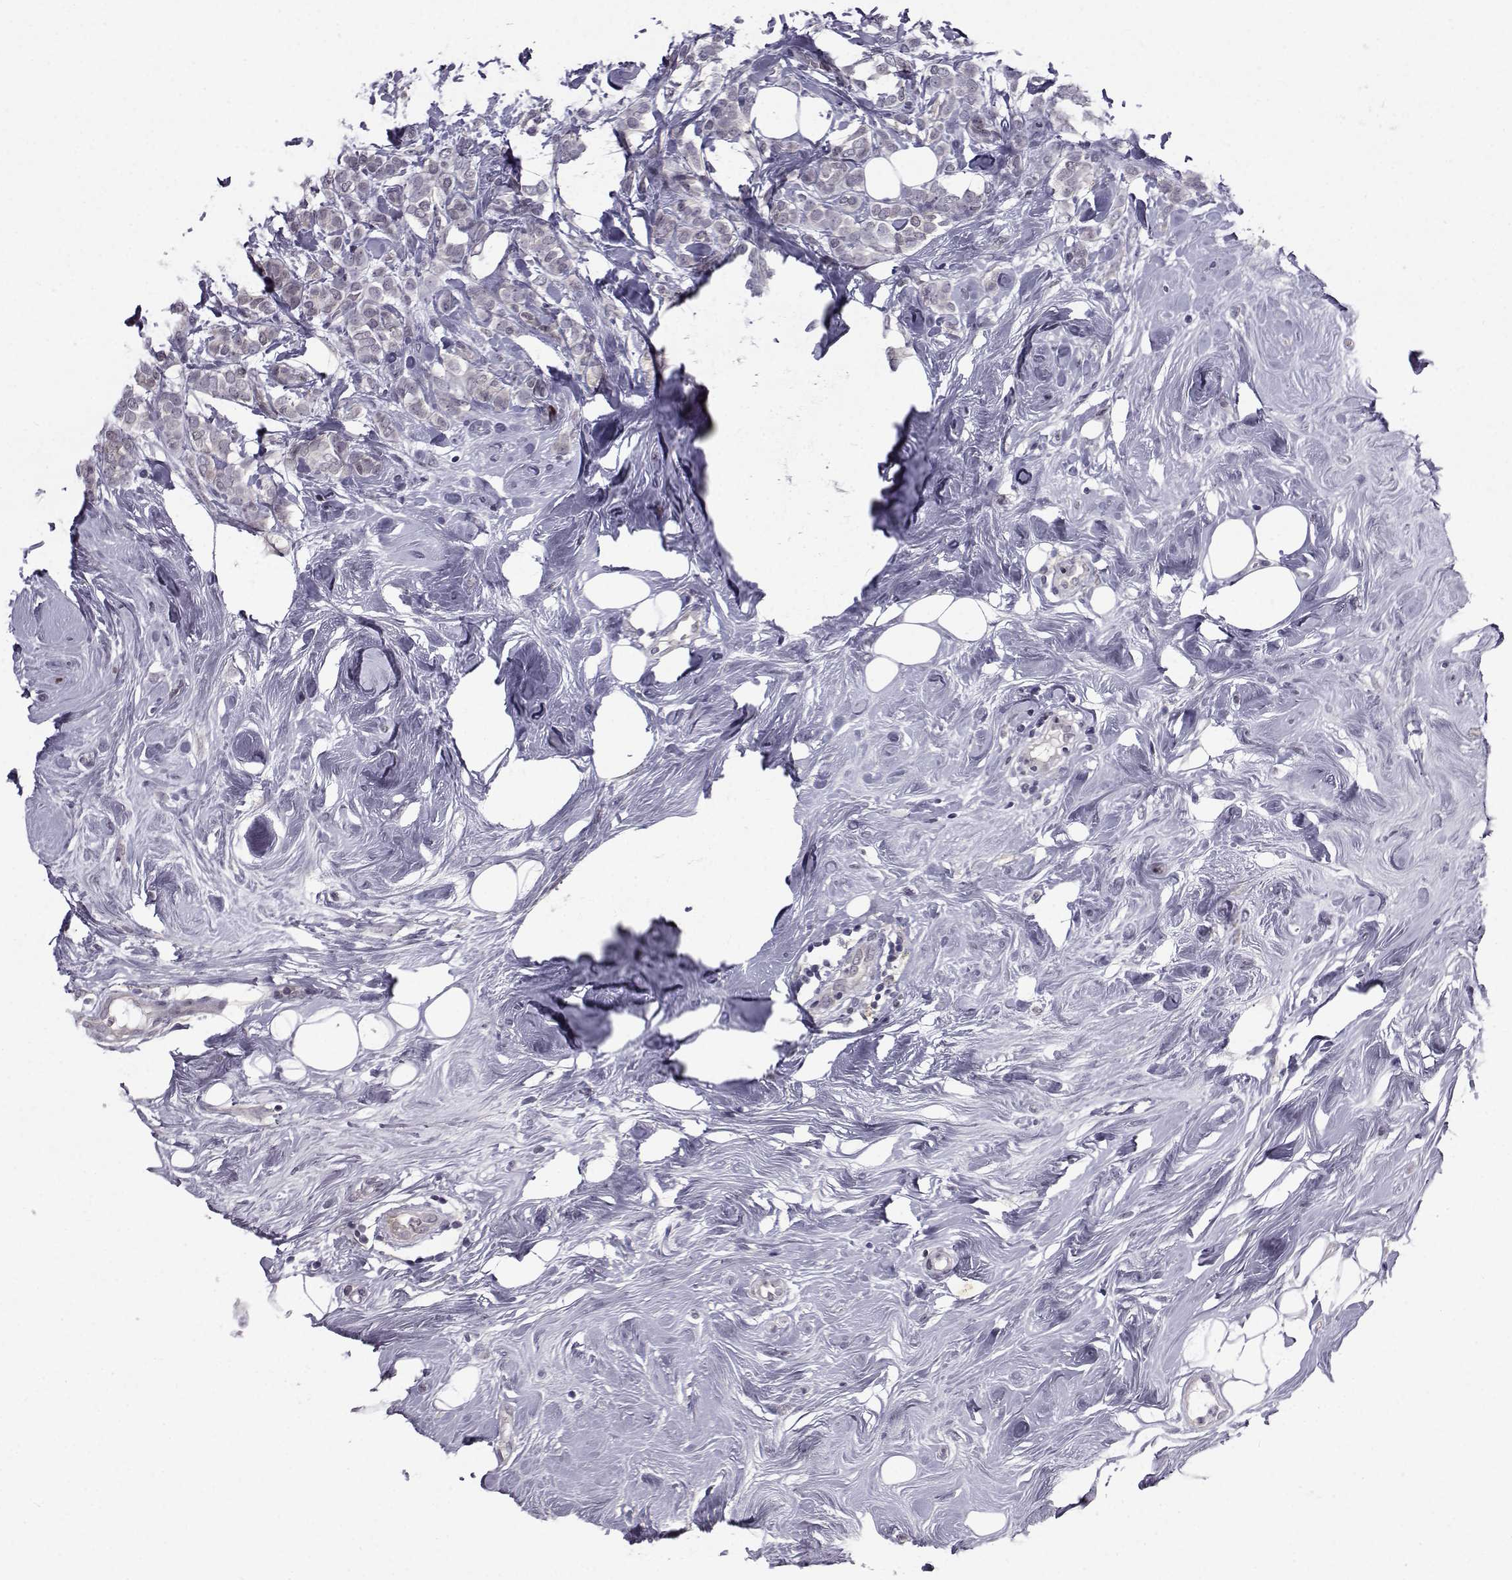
{"staining": {"intensity": "weak", "quantity": "<25%", "location": "nuclear"}, "tissue": "breast cancer", "cell_type": "Tumor cells", "image_type": "cancer", "snomed": [{"axis": "morphology", "description": "Lobular carcinoma"}, {"axis": "topography", "description": "Breast"}], "caption": "A photomicrograph of breast lobular carcinoma stained for a protein displays no brown staining in tumor cells. The staining was performed using DAB to visualize the protein expression in brown, while the nuclei were stained in blue with hematoxylin (Magnification: 20x).", "gene": "RBM24", "patient": {"sex": "female", "age": 49}}